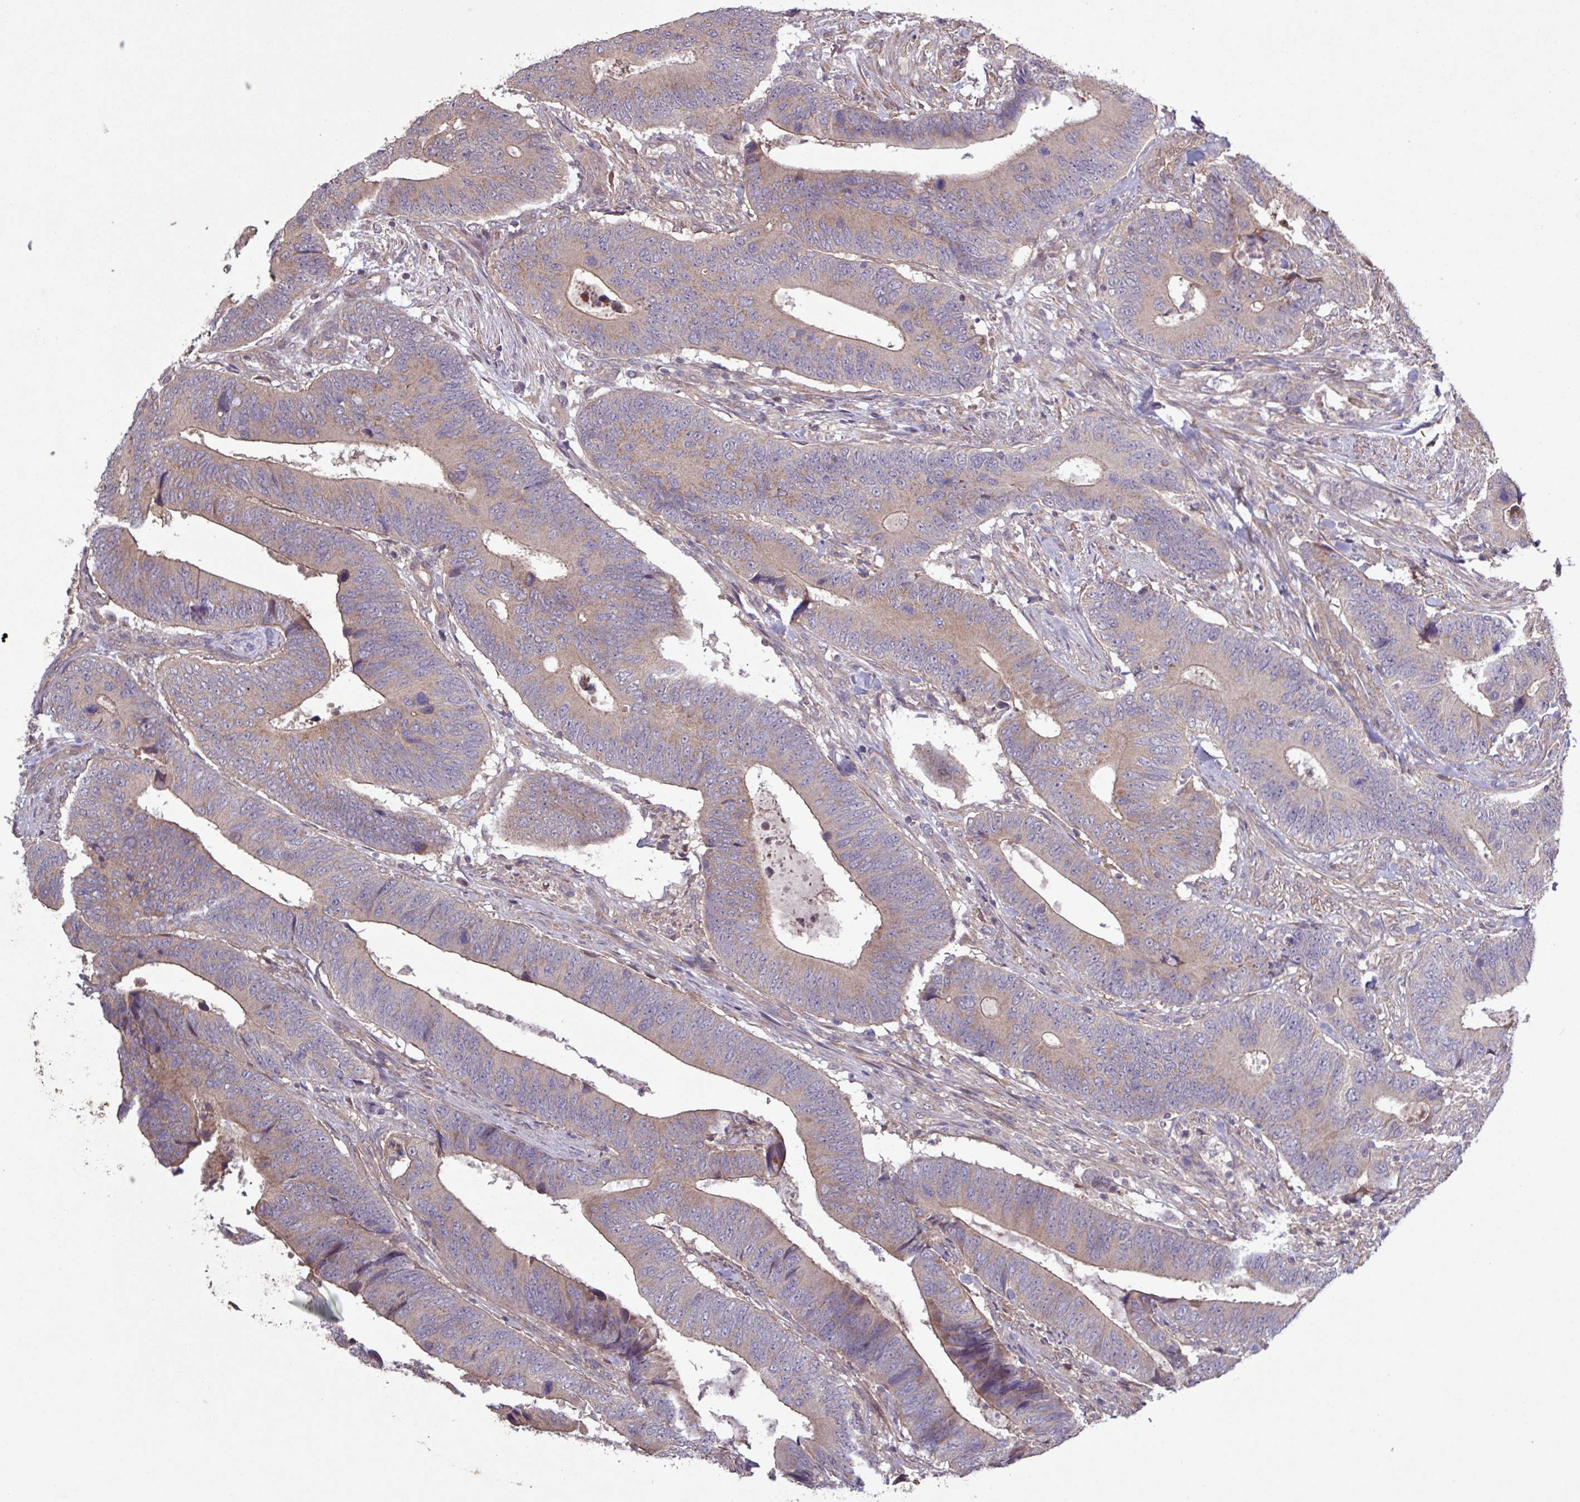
{"staining": {"intensity": "weak", "quantity": "25%-75%", "location": "cytoplasmic/membranous"}, "tissue": "colorectal cancer", "cell_type": "Tumor cells", "image_type": "cancer", "snomed": [{"axis": "morphology", "description": "Adenocarcinoma, NOS"}, {"axis": "topography", "description": "Colon"}], "caption": "This histopathology image displays immunohistochemistry (IHC) staining of colorectal cancer, with low weak cytoplasmic/membranous staining in about 25%-75% of tumor cells.", "gene": "TRABD2A", "patient": {"sex": "male", "age": 87}}